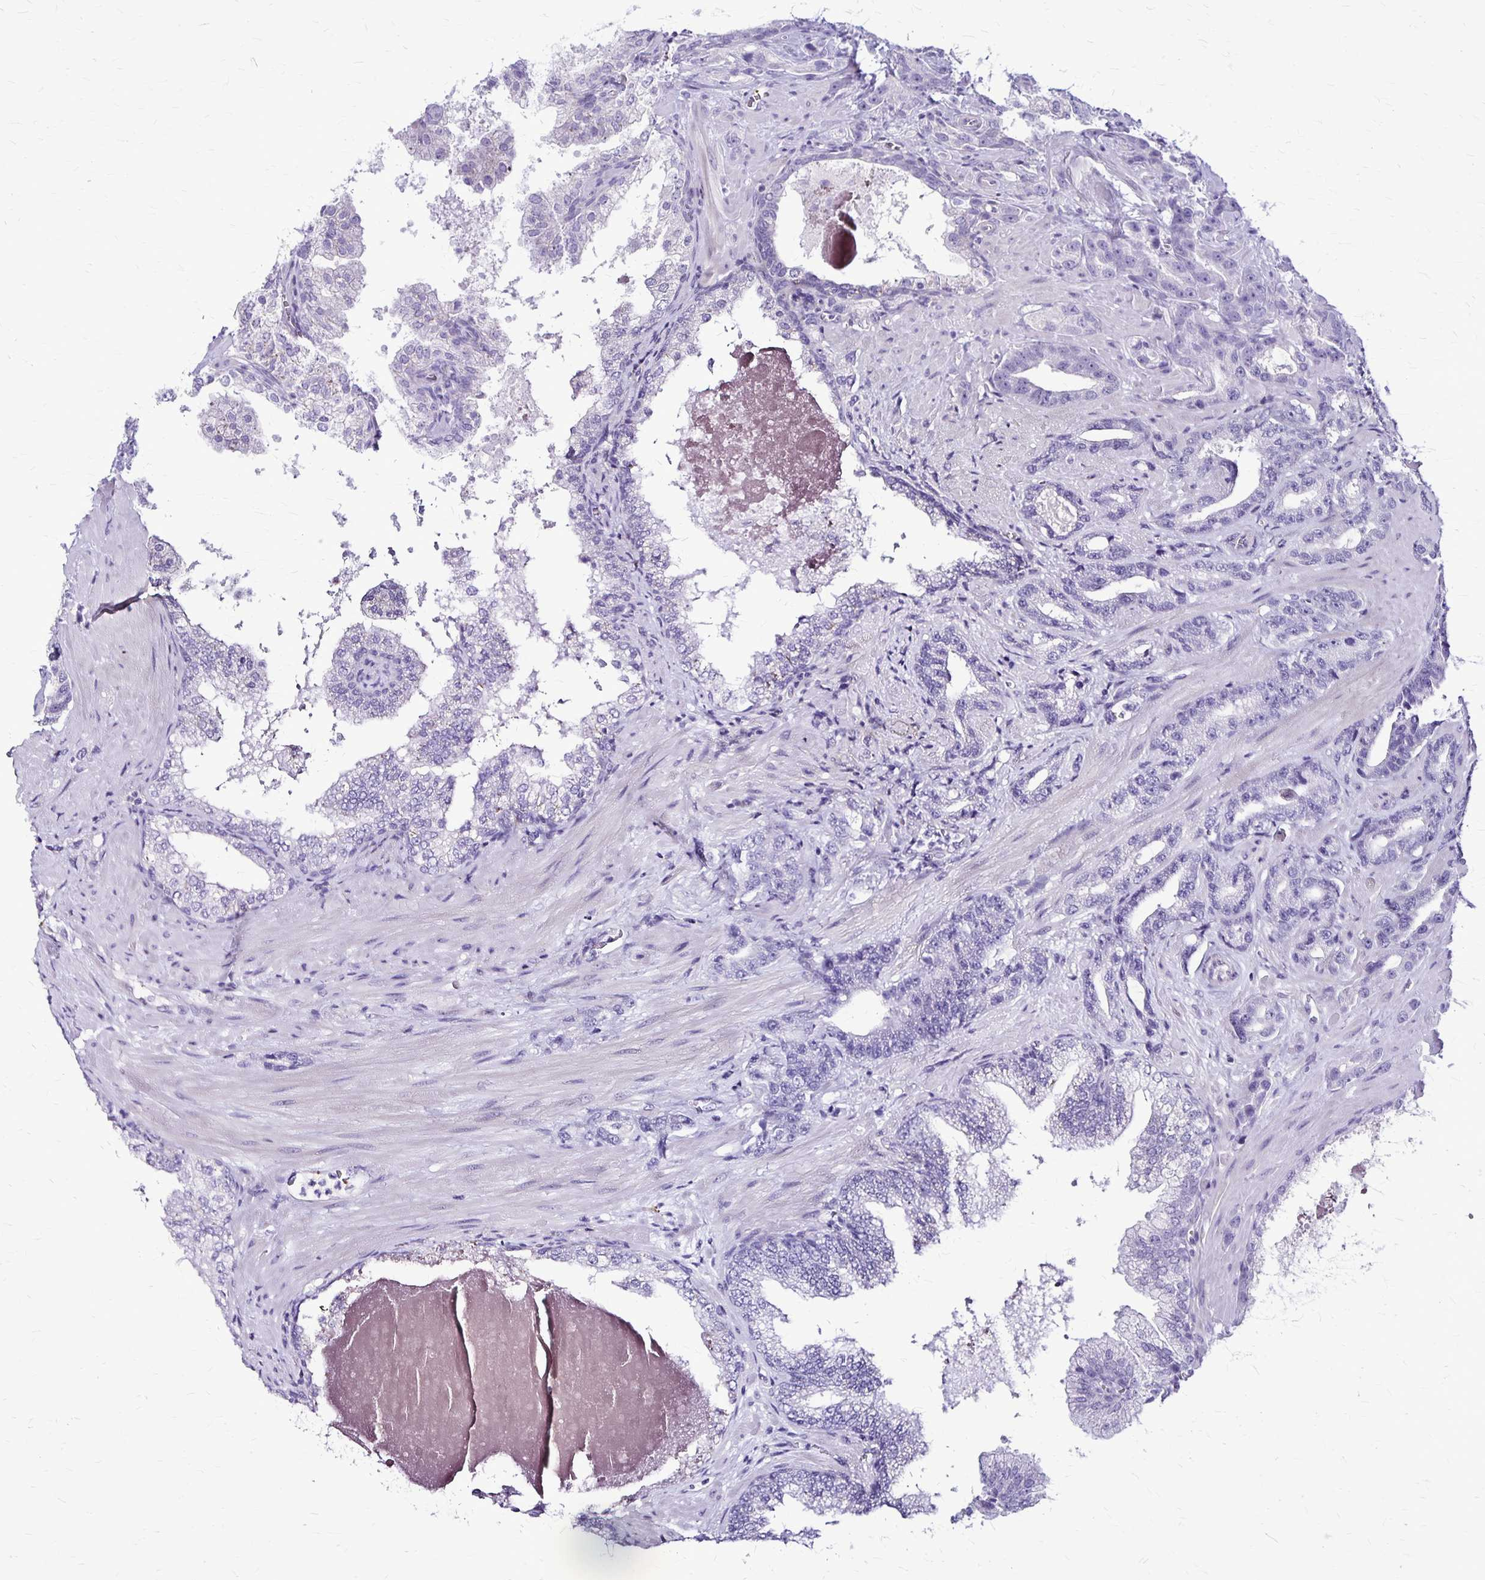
{"staining": {"intensity": "negative", "quantity": "none", "location": "none"}, "tissue": "prostate cancer", "cell_type": "Tumor cells", "image_type": "cancer", "snomed": [{"axis": "morphology", "description": "Adenocarcinoma, High grade"}, {"axis": "topography", "description": "Prostate"}], "caption": "Tumor cells are negative for brown protein staining in prostate cancer (high-grade adenocarcinoma).", "gene": "GP9", "patient": {"sex": "male", "age": 65}}